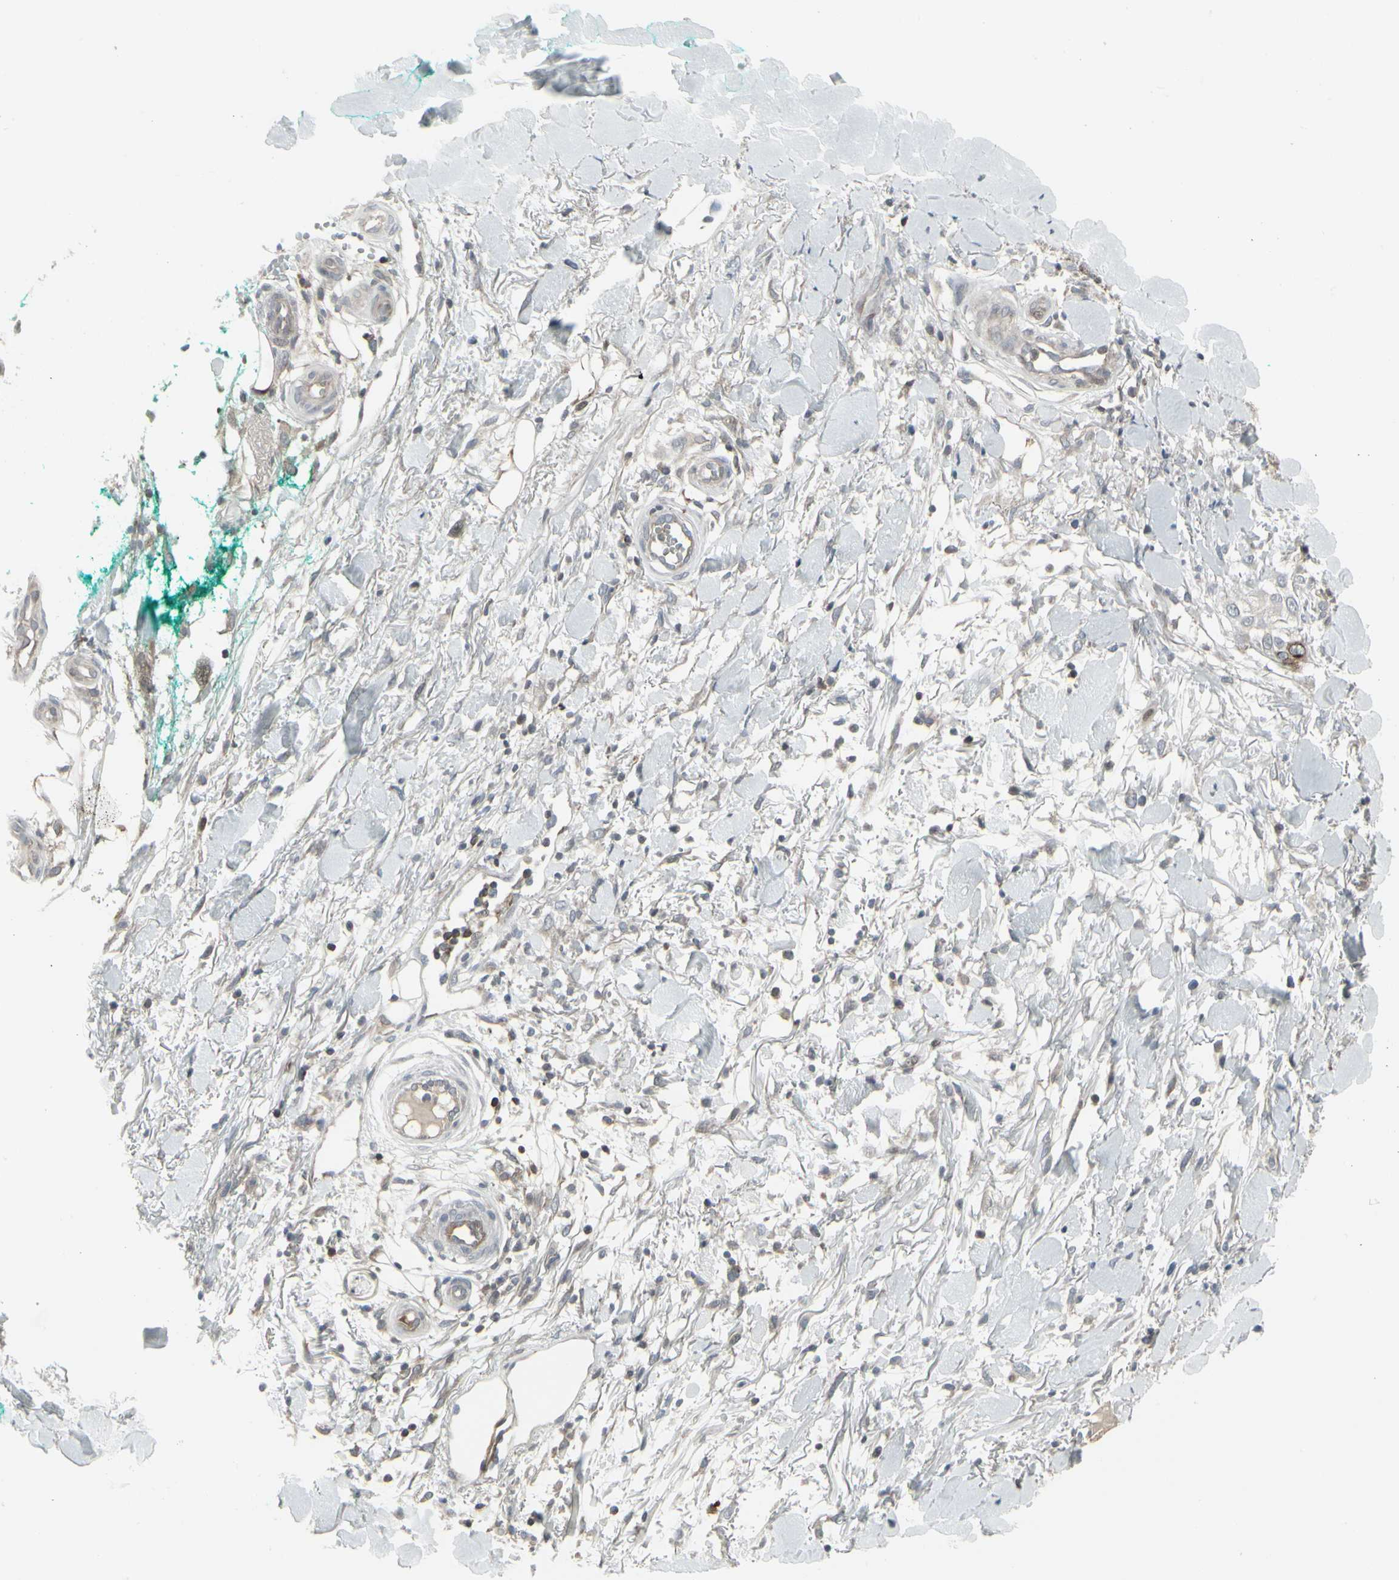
{"staining": {"intensity": "weak", "quantity": "<25%", "location": "cytoplasmic/membranous"}, "tissue": "skin cancer", "cell_type": "Tumor cells", "image_type": "cancer", "snomed": [{"axis": "morphology", "description": "Squamous cell carcinoma, NOS"}, {"axis": "topography", "description": "Skin"}], "caption": "The histopathology image displays no significant expression in tumor cells of skin cancer.", "gene": "IGFBP6", "patient": {"sex": "female", "age": 42}}